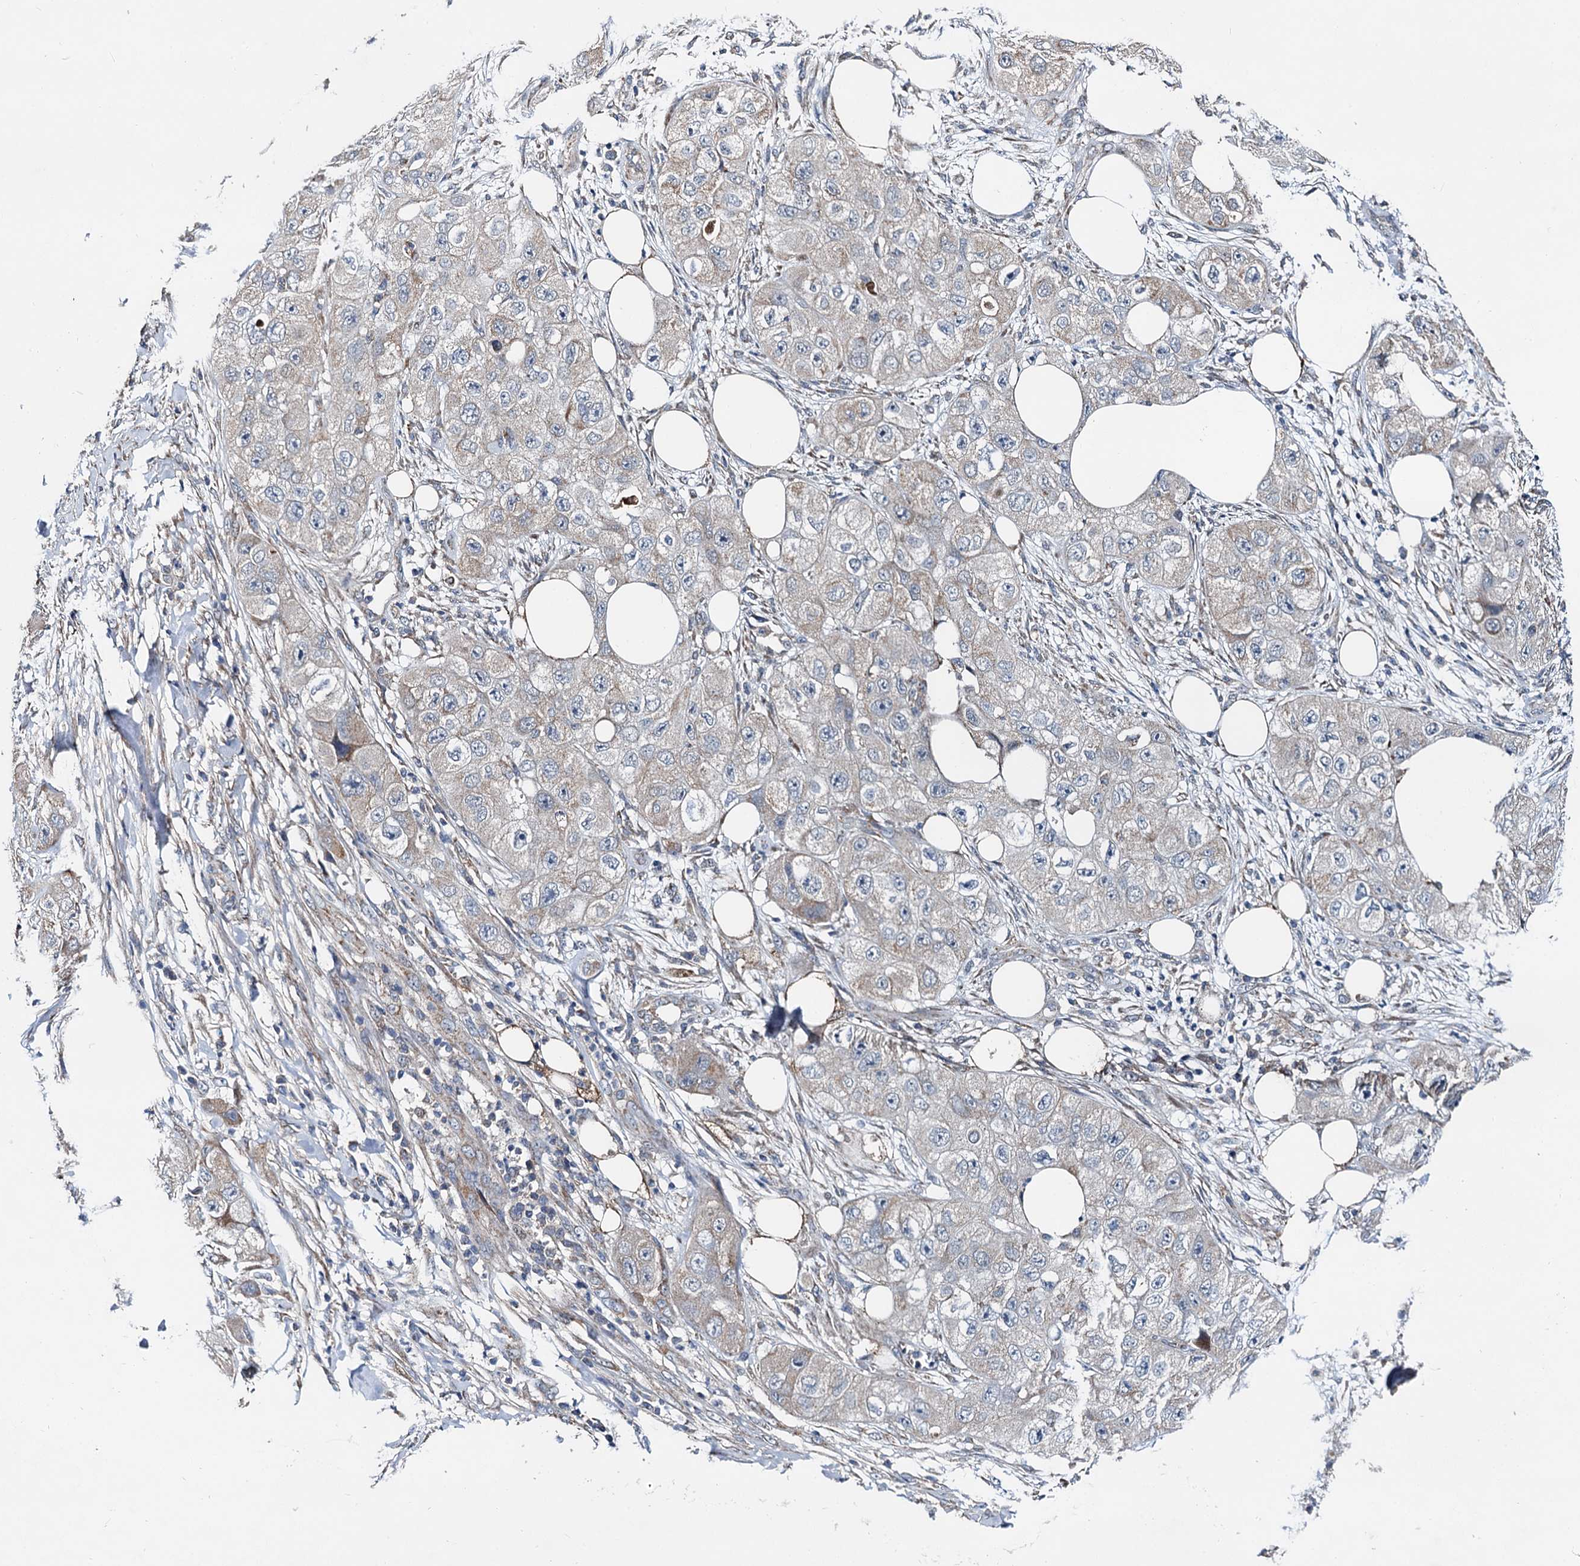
{"staining": {"intensity": "weak", "quantity": "25%-75%", "location": "cytoplasmic/membranous"}, "tissue": "skin cancer", "cell_type": "Tumor cells", "image_type": "cancer", "snomed": [{"axis": "morphology", "description": "Squamous cell carcinoma, NOS"}, {"axis": "topography", "description": "Skin"}, {"axis": "topography", "description": "Subcutis"}], "caption": "DAB (3,3'-diaminobenzidine) immunohistochemical staining of skin squamous cell carcinoma reveals weak cytoplasmic/membranous protein positivity in approximately 25%-75% of tumor cells.", "gene": "SPRYD3", "patient": {"sex": "male", "age": 73}}